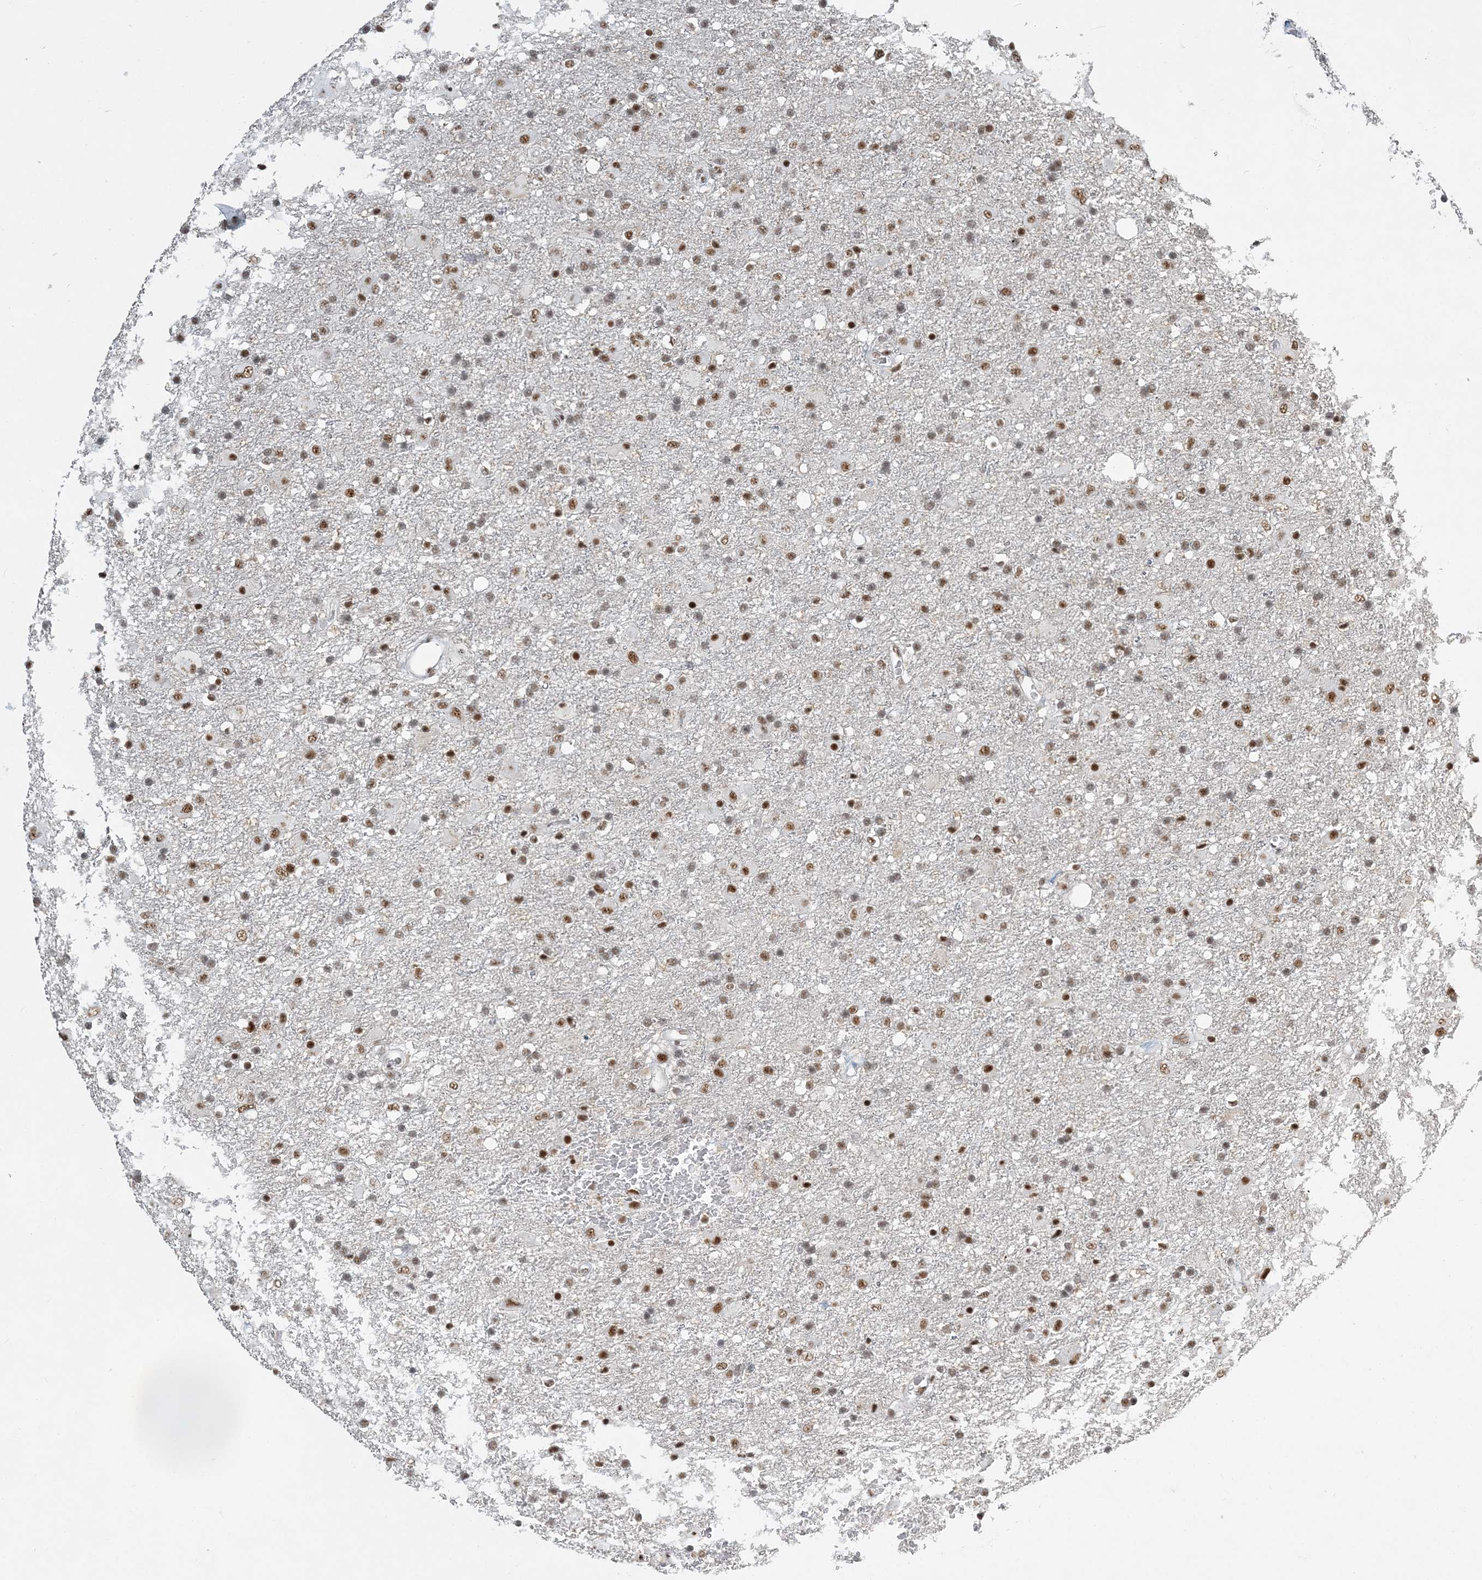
{"staining": {"intensity": "moderate", "quantity": ">75%", "location": "nuclear"}, "tissue": "glioma", "cell_type": "Tumor cells", "image_type": "cancer", "snomed": [{"axis": "morphology", "description": "Glioma, malignant, Low grade"}, {"axis": "topography", "description": "Brain"}], "caption": "Moderate nuclear positivity for a protein is present in about >75% of tumor cells of glioma using immunohistochemistry (IHC).", "gene": "PLRG1", "patient": {"sex": "male", "age": 65}}